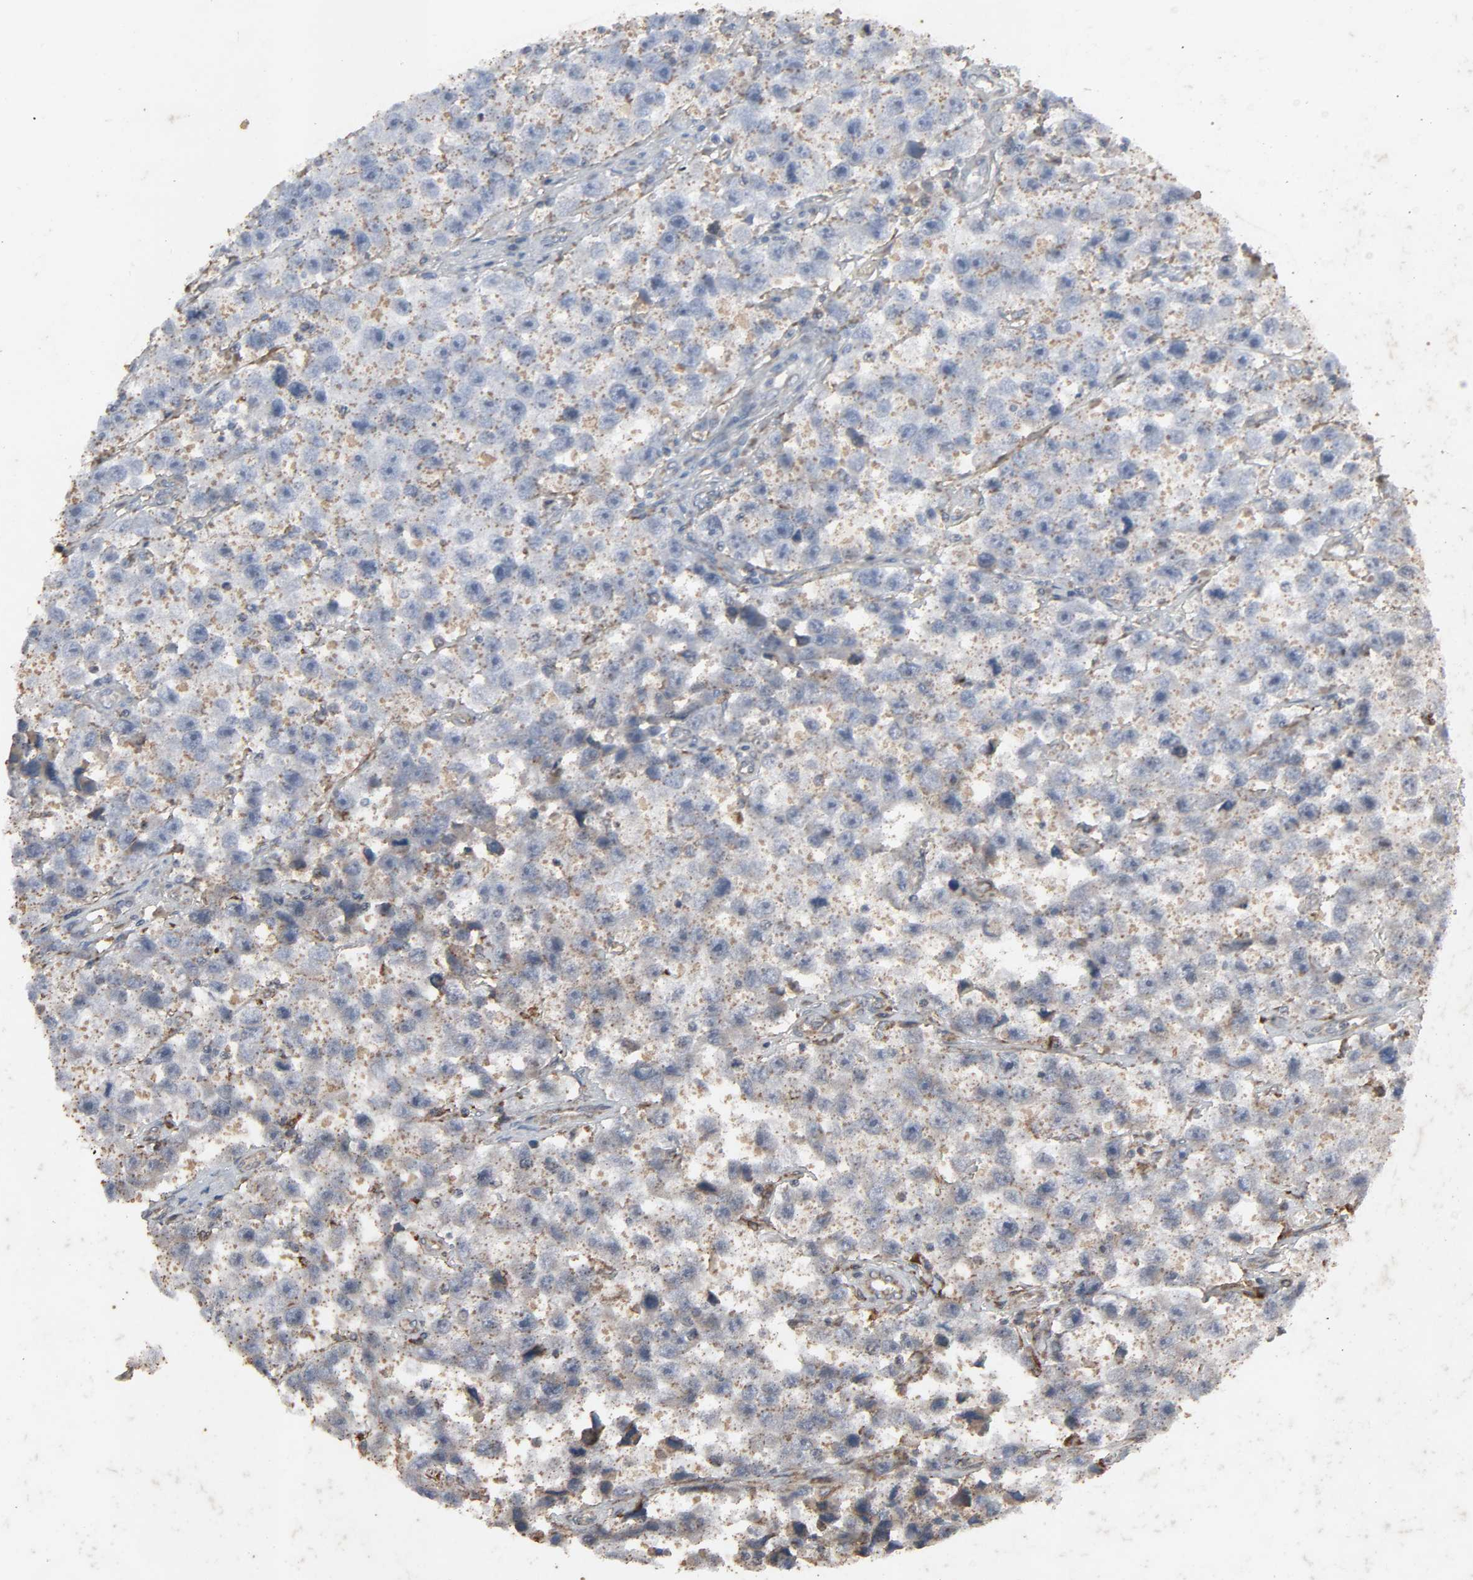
{"staining": {"intensity": "negative", "quantity": "none", "location": "none"}, "tissue": "testis cancer", "cell_type": "Tumor cells", "image_type": "cancer", "snomed": [{"axis": "morphology", "description": "Seminoma, NOS"}, {"axis": "topography", "description": "Testis"}], "caption": "A photomicrograph of human testis cancer (seminoma) is negative for staining in tumor cells.", "gene": "ADCY4", "patient": {"sex": "male", "age": 33}}